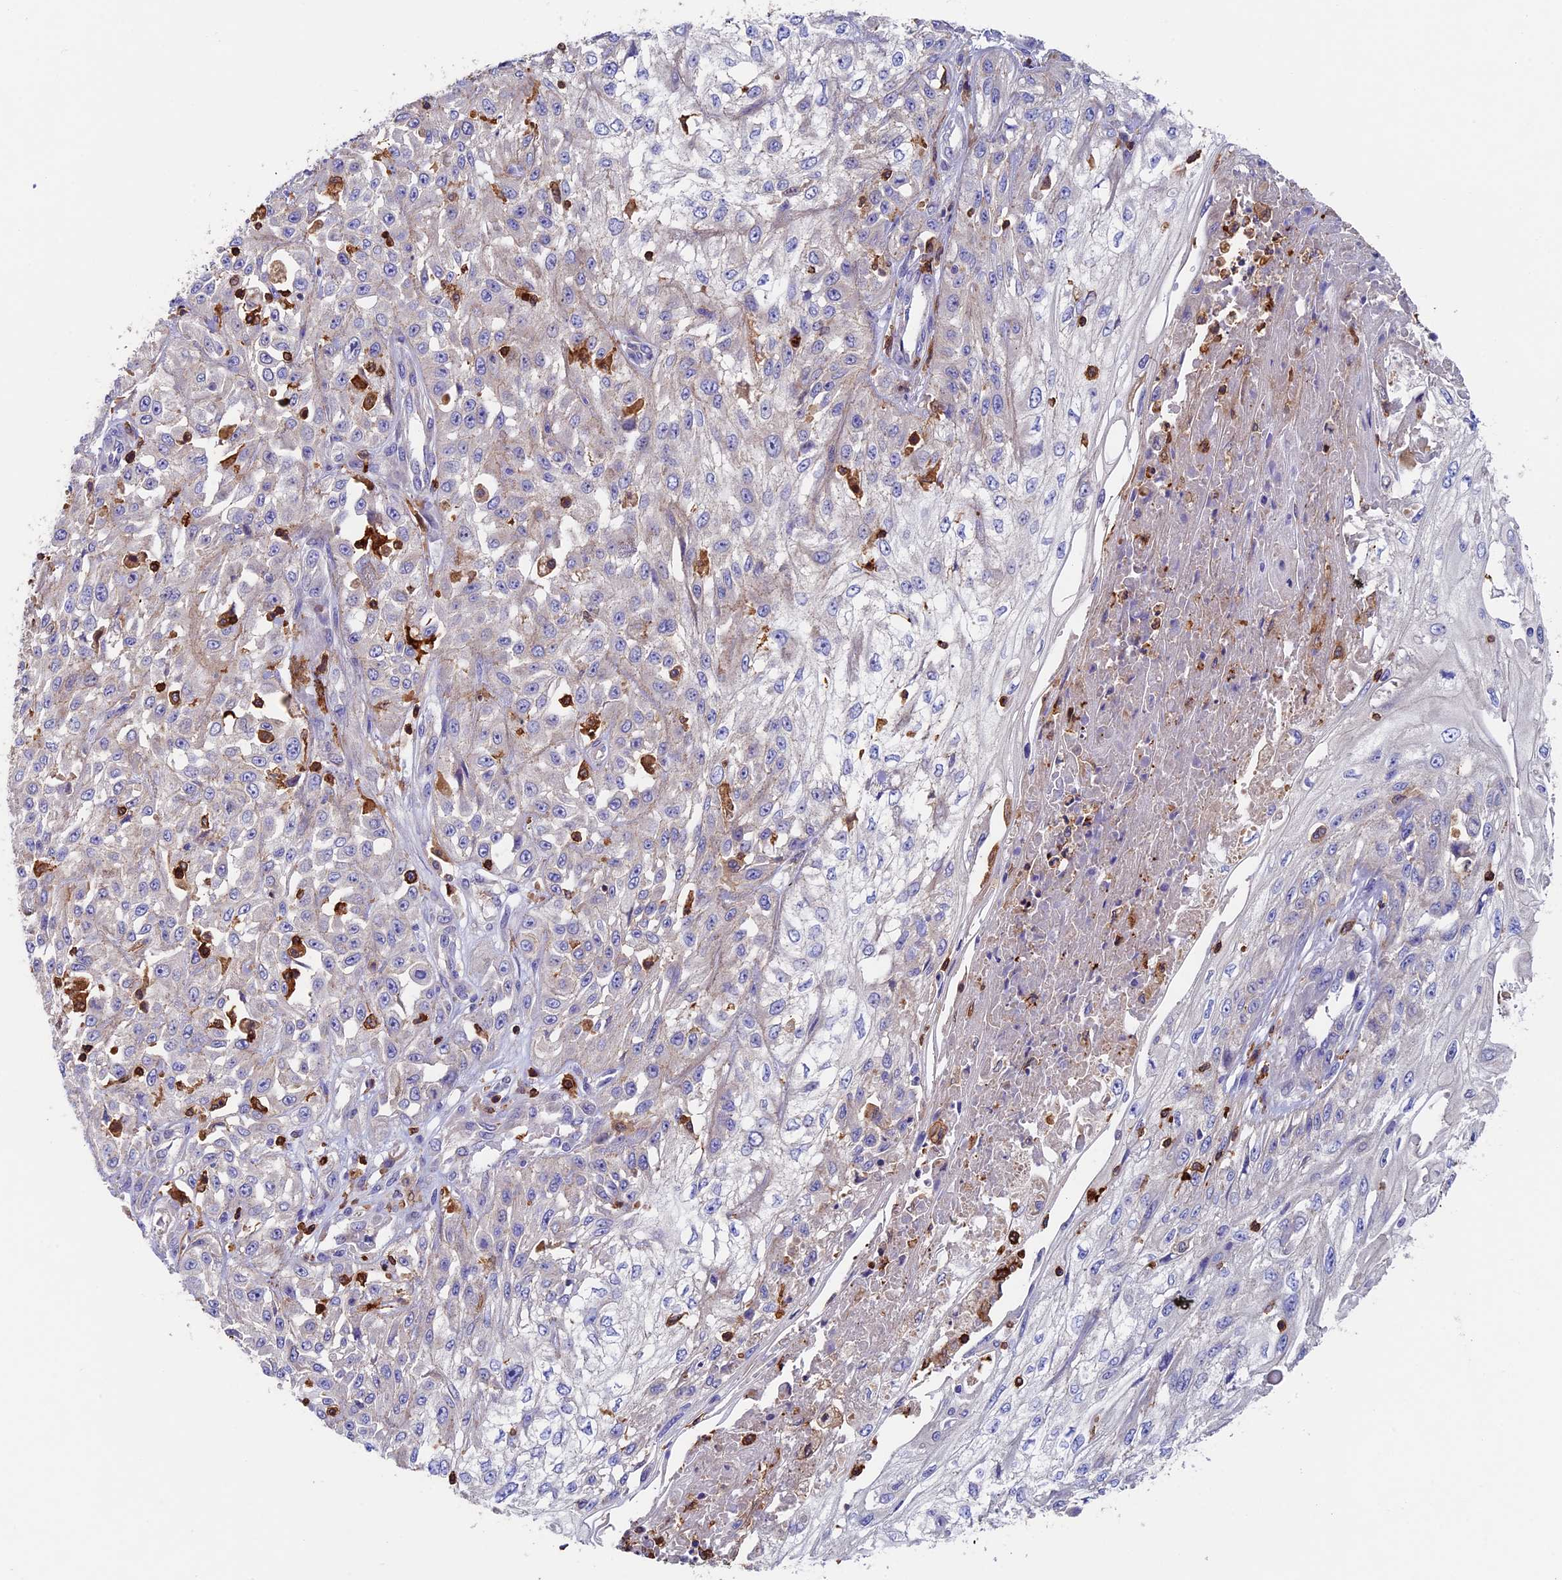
{"staining": {"intensity": "negative", "quantity": "none", "location": "none"}, "tissue": "skin cancer", "cell_type": "Tumor cells", "image_type": "cancer", "snomed": [{"axis": "morphology", "description": "Squamous cell carcinoma, NOS"}, {"axis": "morphology", "description": "Squamous cell carcinoma, metastatic, NOS"}, {"axis": "topography", "description": "Skin"}, {"axis": "topography", "description": "Lymph node"}], "caption": "Immunohistochemistry histopathology image of neoplastic tissue: human skin cancer (metastatic squamous cell carcinoma) stained with DAB exhibits no significant protein expression in tumor cells.", "gene": "ADAT1", "patient": {"sex": "male", "age": 75}}